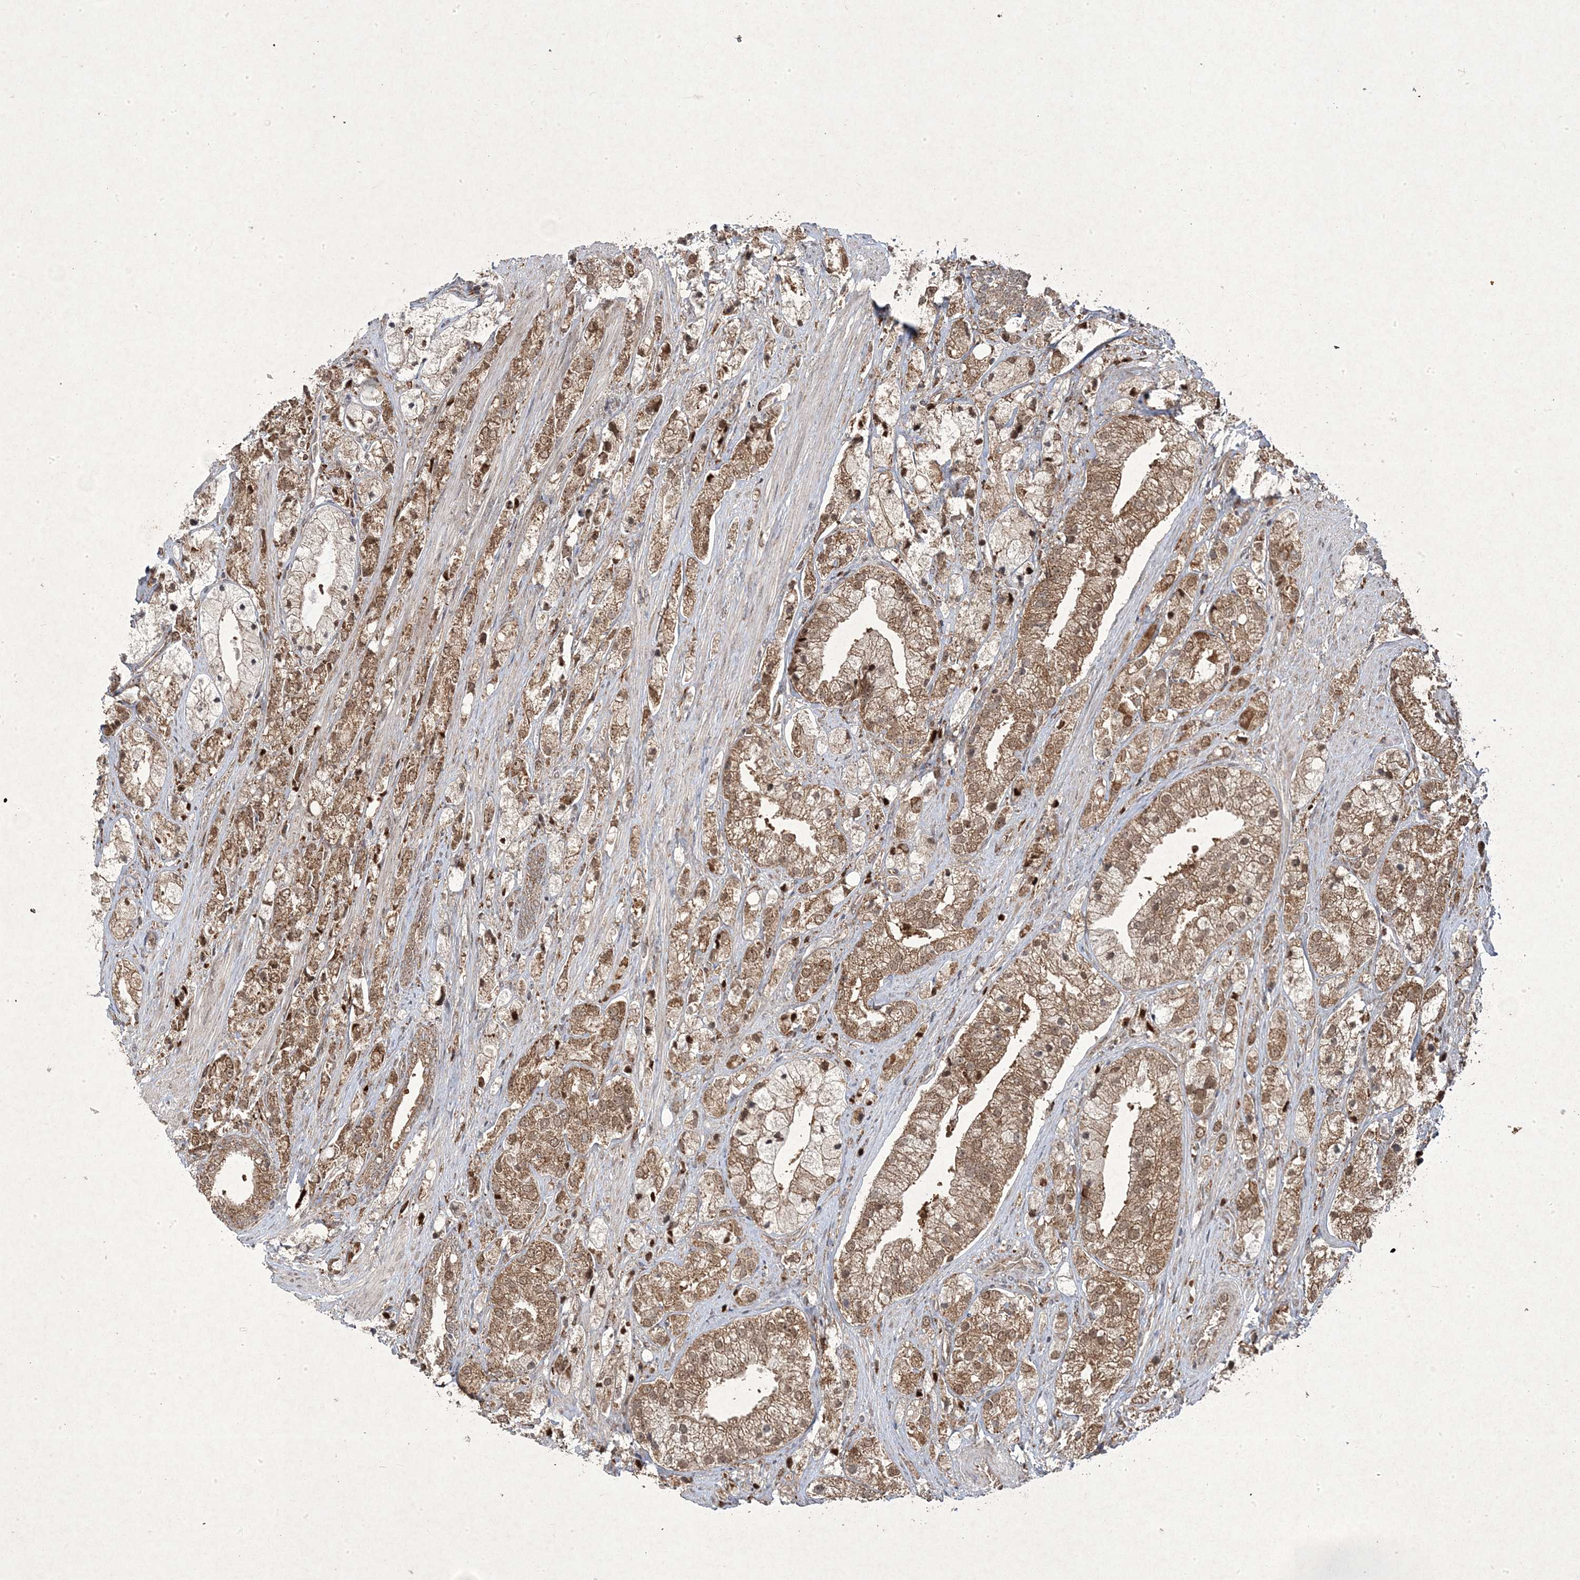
{"staining": {"intensity": "moderate", "quantity": ">75%", "location": "cytoplasmic/membranous,nuclear"}, "tissue": "prostate cancer", "cell_type": "Tumor cells", "image_type": "cancer", "snomed": [{"axis": "morphology", "description": "Adenocarcinoma, High grade"}, {"axis": "topography", "description": "Prostate"}], "caption": "The immunohistochemical stain labels moderate cytoplasmic/membranous and nuclear staining in tumor cells of prostate cancer tissue.", "gene": "PLEKHM2", "patient": {"sex": "male", "age": 50}}